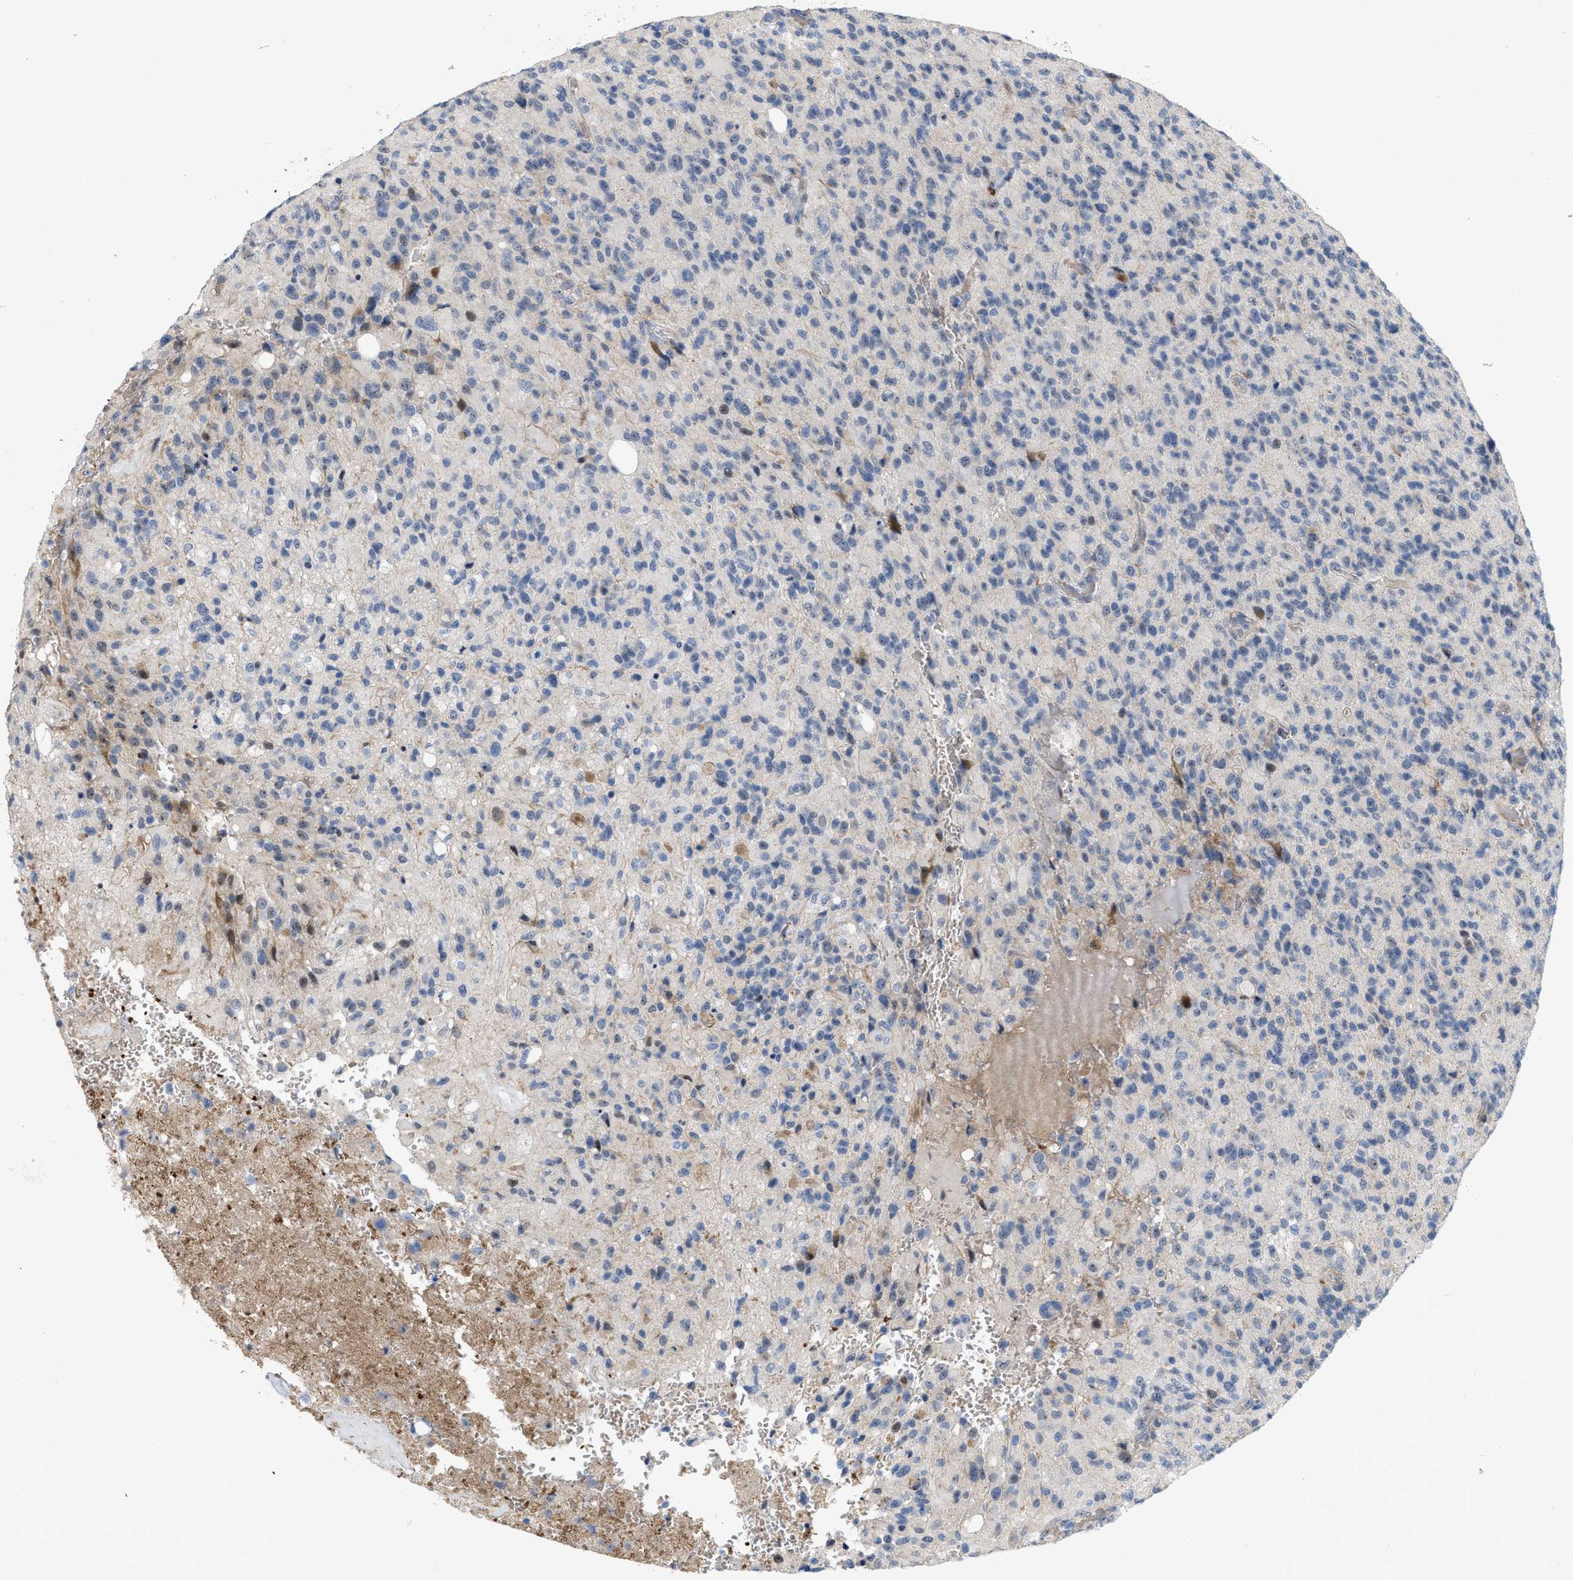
{"staining": {"intensity": "weak", "quantity": "<25%", "location": "nuclear"}, "tissue": "glioma", "cell_type": "Tumor cells", "image_type": "cancer", "snomed": [{"axis": "morphology", "description": "Glioma, malignant, High grade"}, {"axis": "topography", "description": "Brain"}], "caption": "Protein analysis of glioma shows no significant expression in tumor cells.", "gene": "POLR1F", "patient": {"sex": "male", "age": 71}}